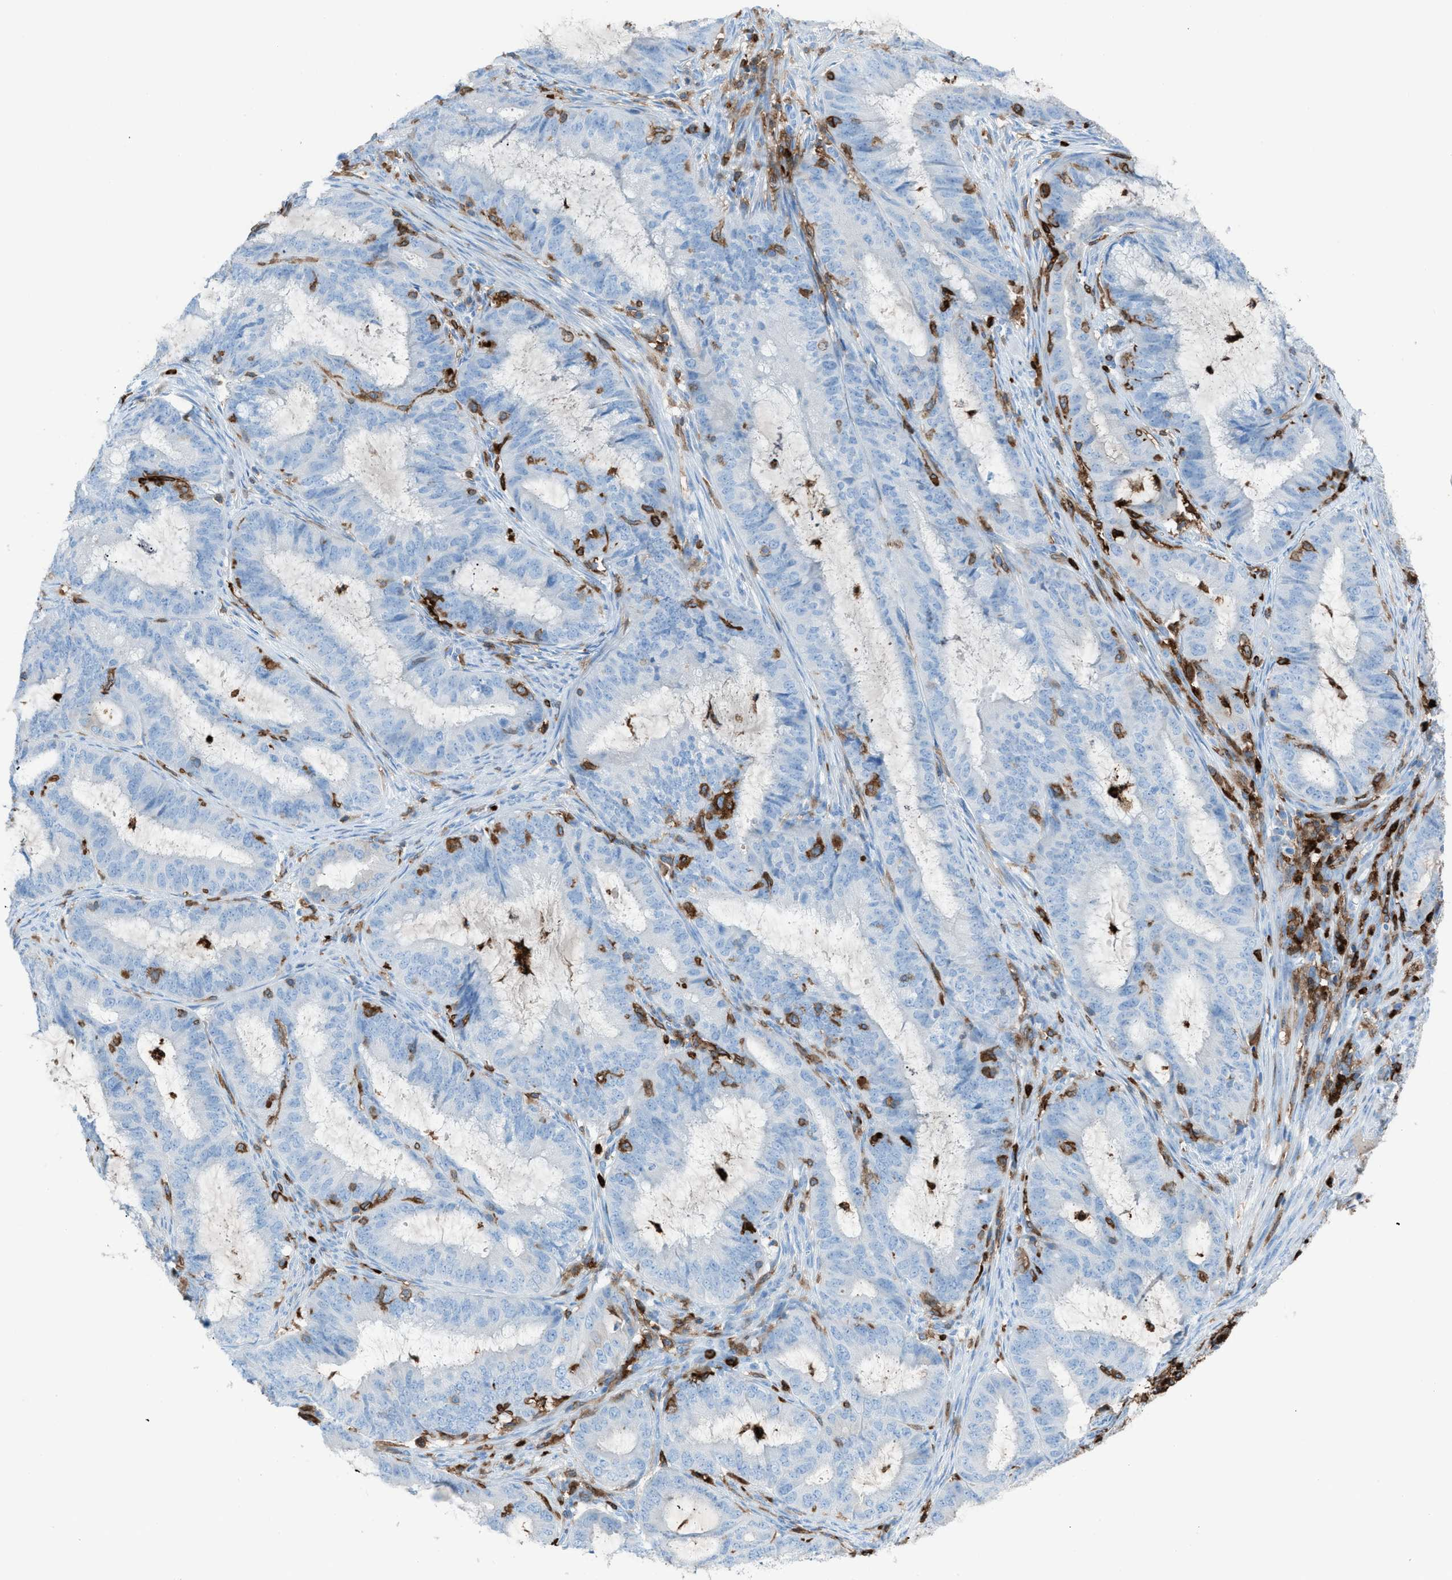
{"staining": {"intensity": "negative", "quantity": "none", "location": "none"}, "tissue": "endometrial cancer", "cell_type": "Tumor cells", "image_type": "cancer", "snomed": [{"axis": "morphology", "description": "Adenocarcinoma, NOS"}, {"axis": "topography", "description": "Endometrium"}], "caption": "Tumor cells show no significant positivity in adenocarcinoma (endometrial).", "gene": "ITGB2", "patient": {"sex": "female", "age": 70}}